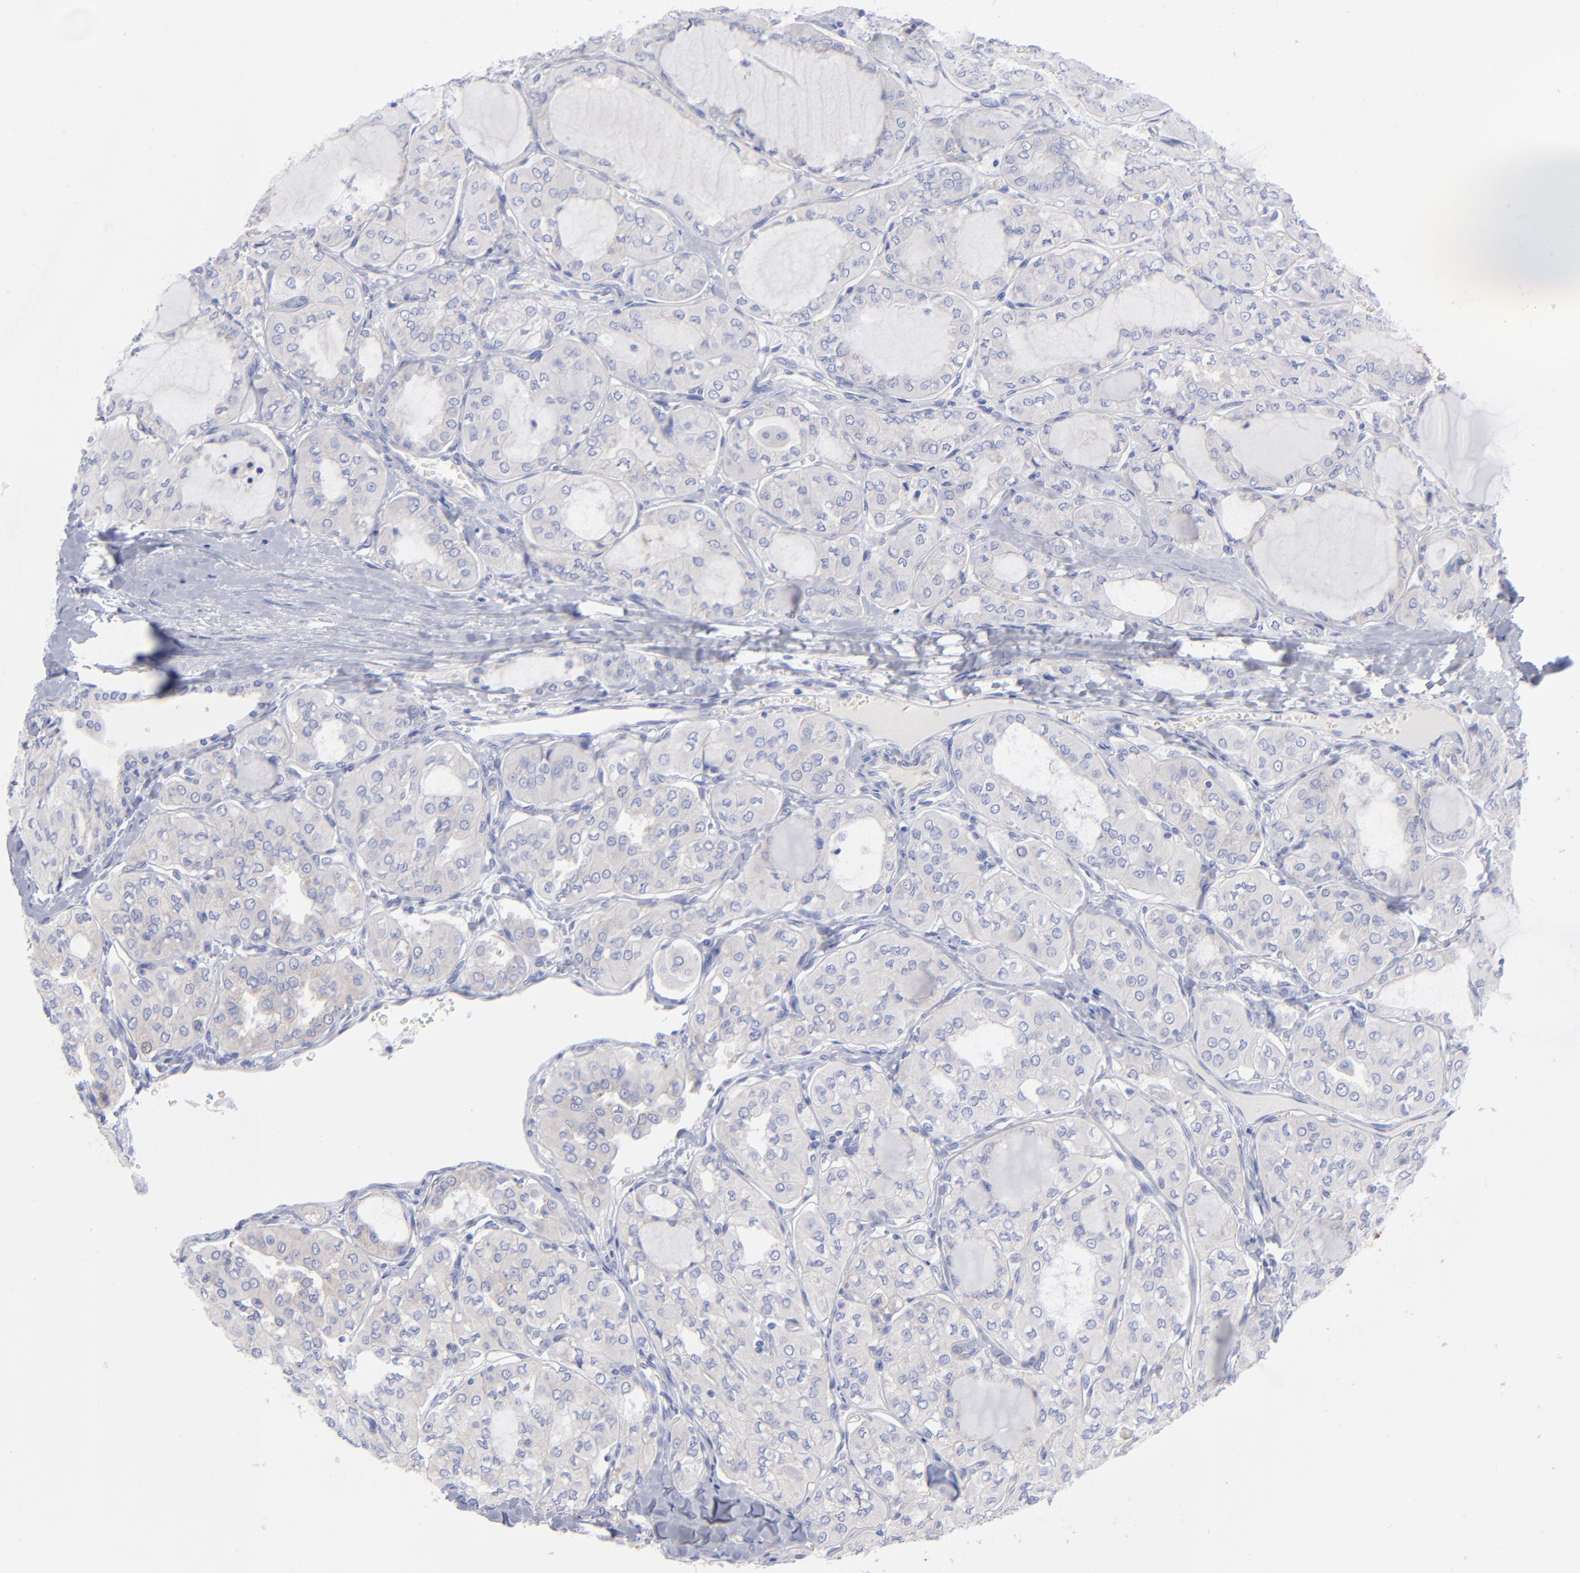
{"staining": {"intensity": "moderate", "quantity": ">75%", "location": "cytoplasmic/membranous"}, "tissue": "thyroid cancer", "cell_type": "Tumor cells", "image_type": "cancer", "snomed": [{"axis": "morphology", "description": "Papillary adenocarcinoma, NOS"}, {"axis": "topography", "description": "Thyroid gland"}], "caption": "This is a micrograph of IHC staining of thyroid papillary adenocarcinoma, which shows moderate positivity in the cytoplasmic/membranous of tumor cells.", "gene": "EIF2AK2", "patient": {"sex": "male", "age": 20}}